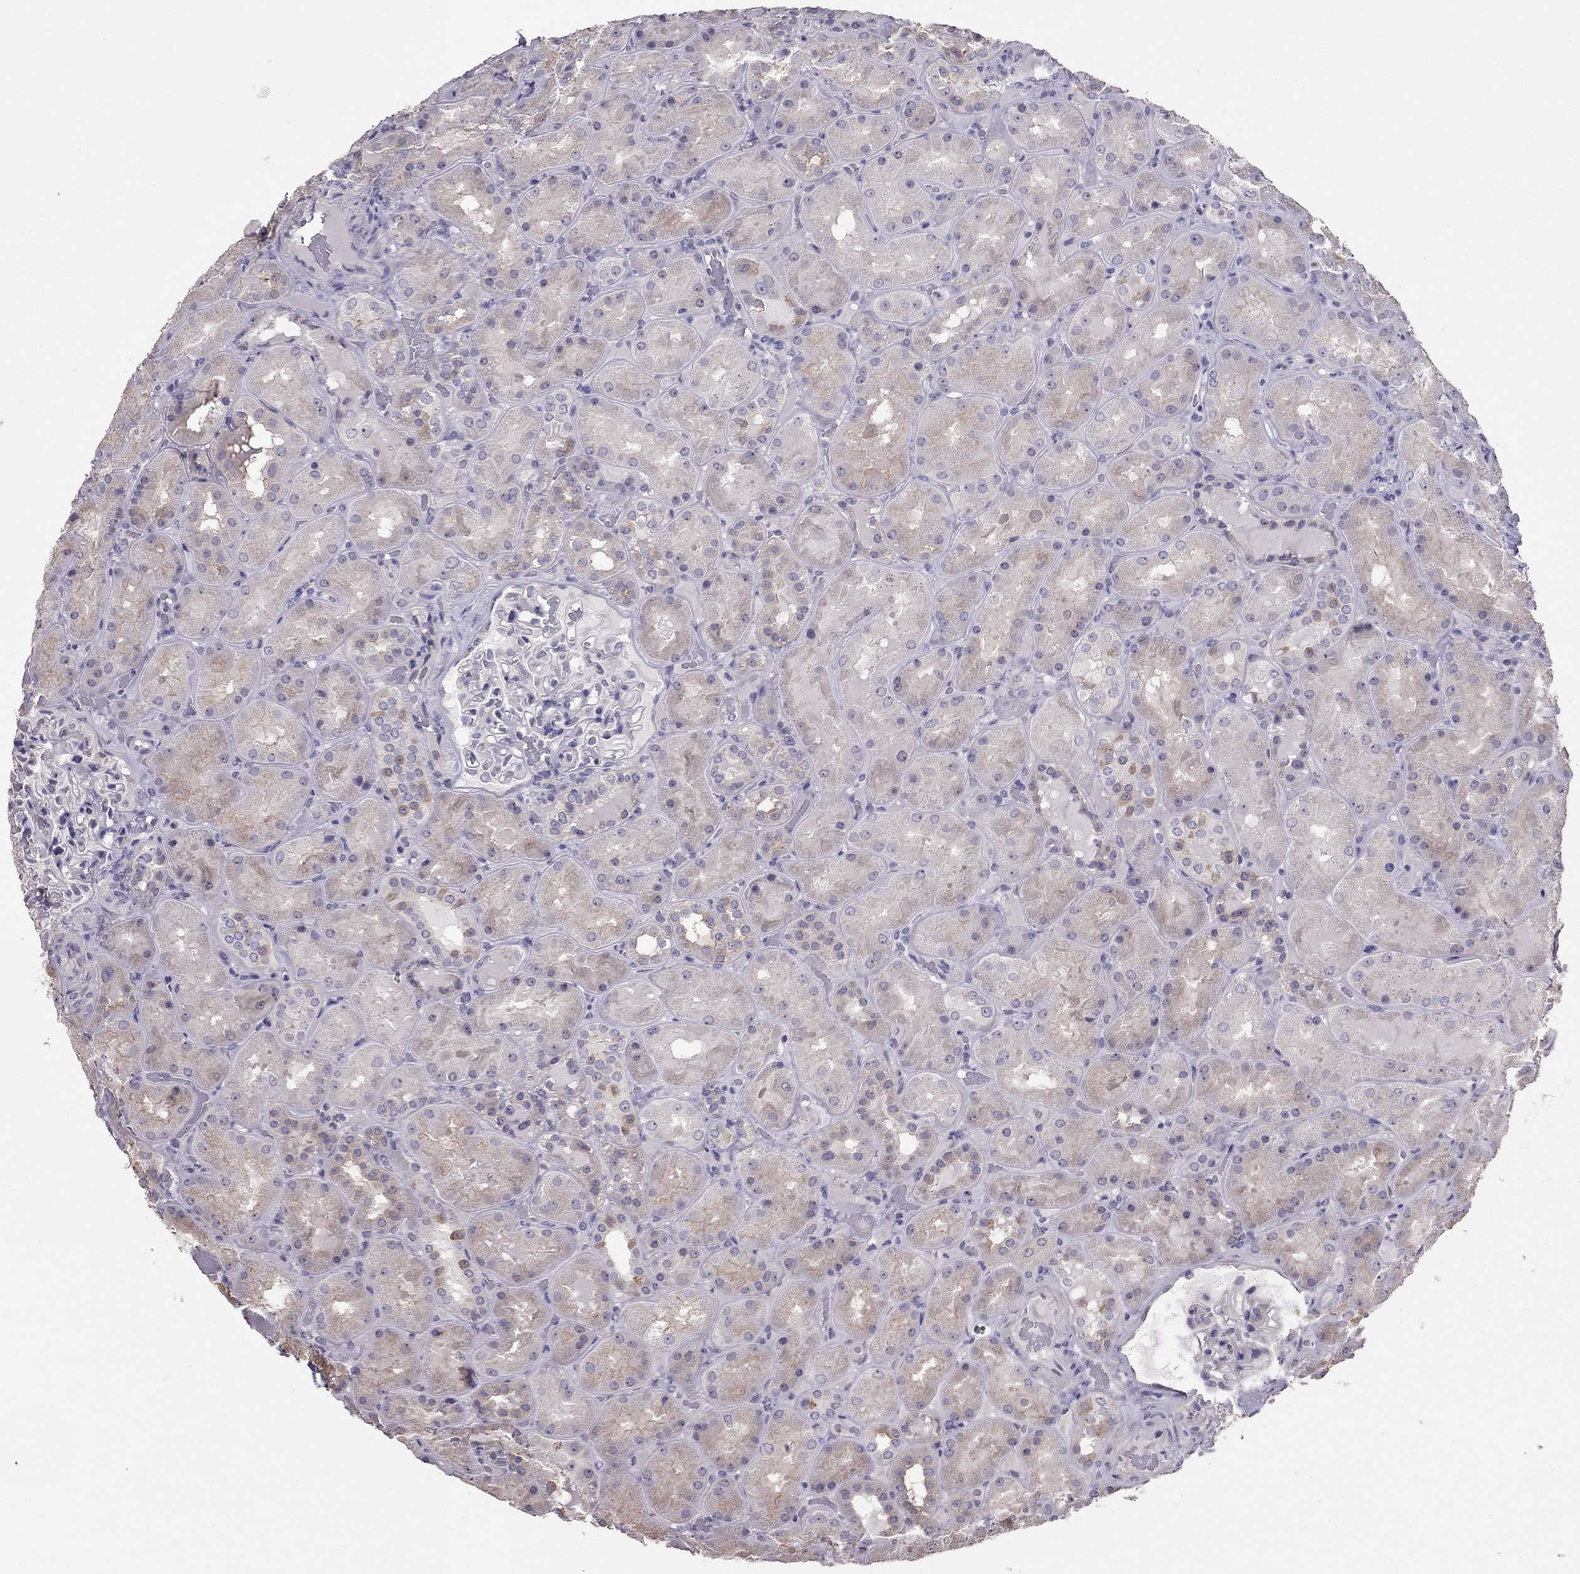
{"staining": {"intensity": "negative", "quantity": "none", "location": "none"}, "tissue": "kidney", "cell_type": "Cells in glomeruli", "image_type": "normal", "snomed": [{"axis": "morphology", "description": "Normal tissue, NOS"}, {"axis": "topography", "description": "Kidney"}], "caption": "Immunohistochemistry (IHC) of normal human kidney demonstrates no expression in cells in glomeruli.", "gene": "LRRC46", "patient": {"sex": "male", "age": 73}}